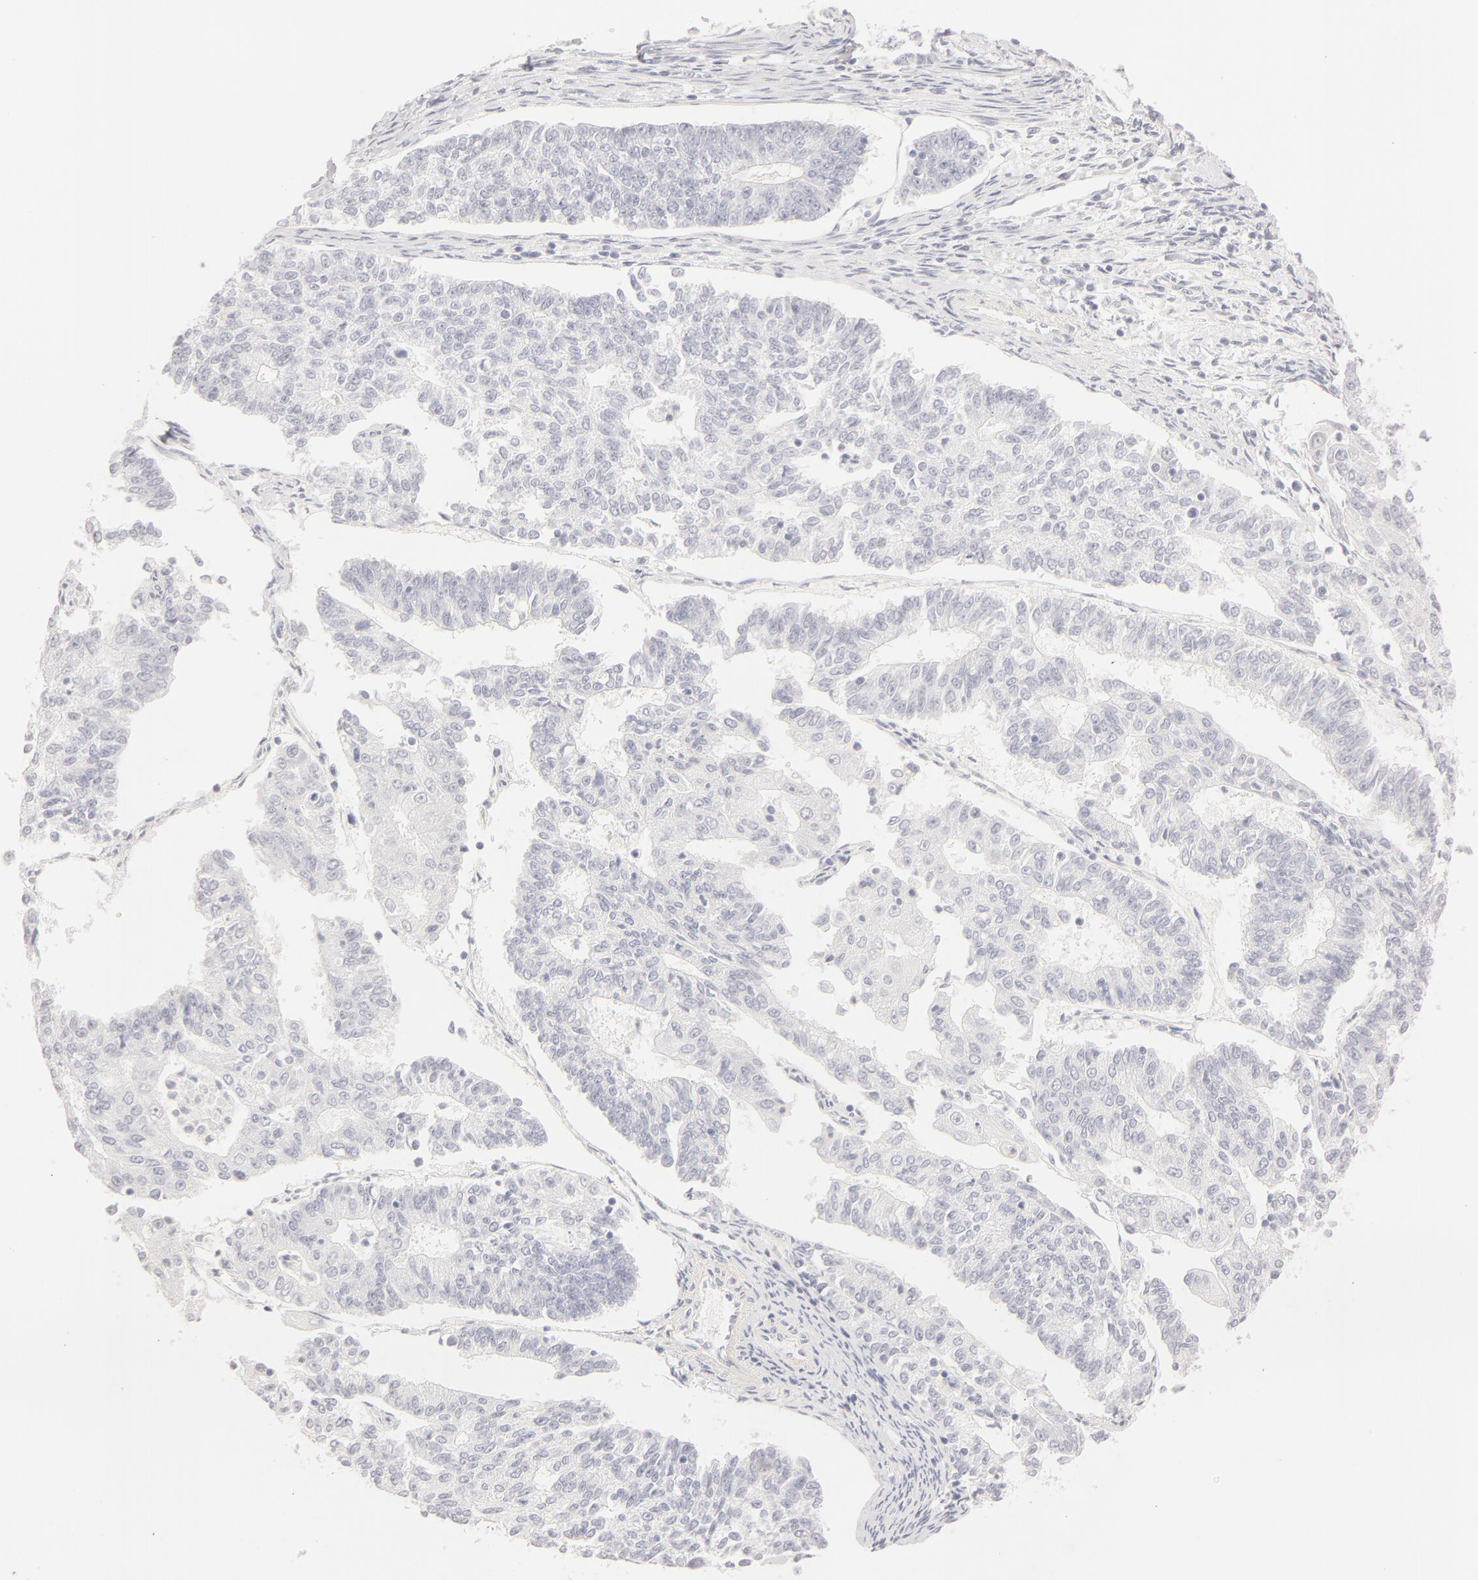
{"staining": {"intensity": "negative", "quantity": "none", "location": "none"}, "tissue": "endometrial cancer", "cell_type": "Tumor cells", "image_type": "cancer", "snomed": [{"axis": "morphology", "description": "Adenocarcinoma, NOS"}, {"axis": "topography", "description": "Endometrium"}], "caption": "Protein analysis of endometrial cancer reveals no significant expression in tumor cells. The staining was performed using DAB (3,3'-diaminobenzidine) to visualize the protein expression in brown, while the nuclei were stained in blue with hematoxylin (Magnification: 20x).", "gene": "LGALS7B", "patient": {"sex": "female", "age": 56}}